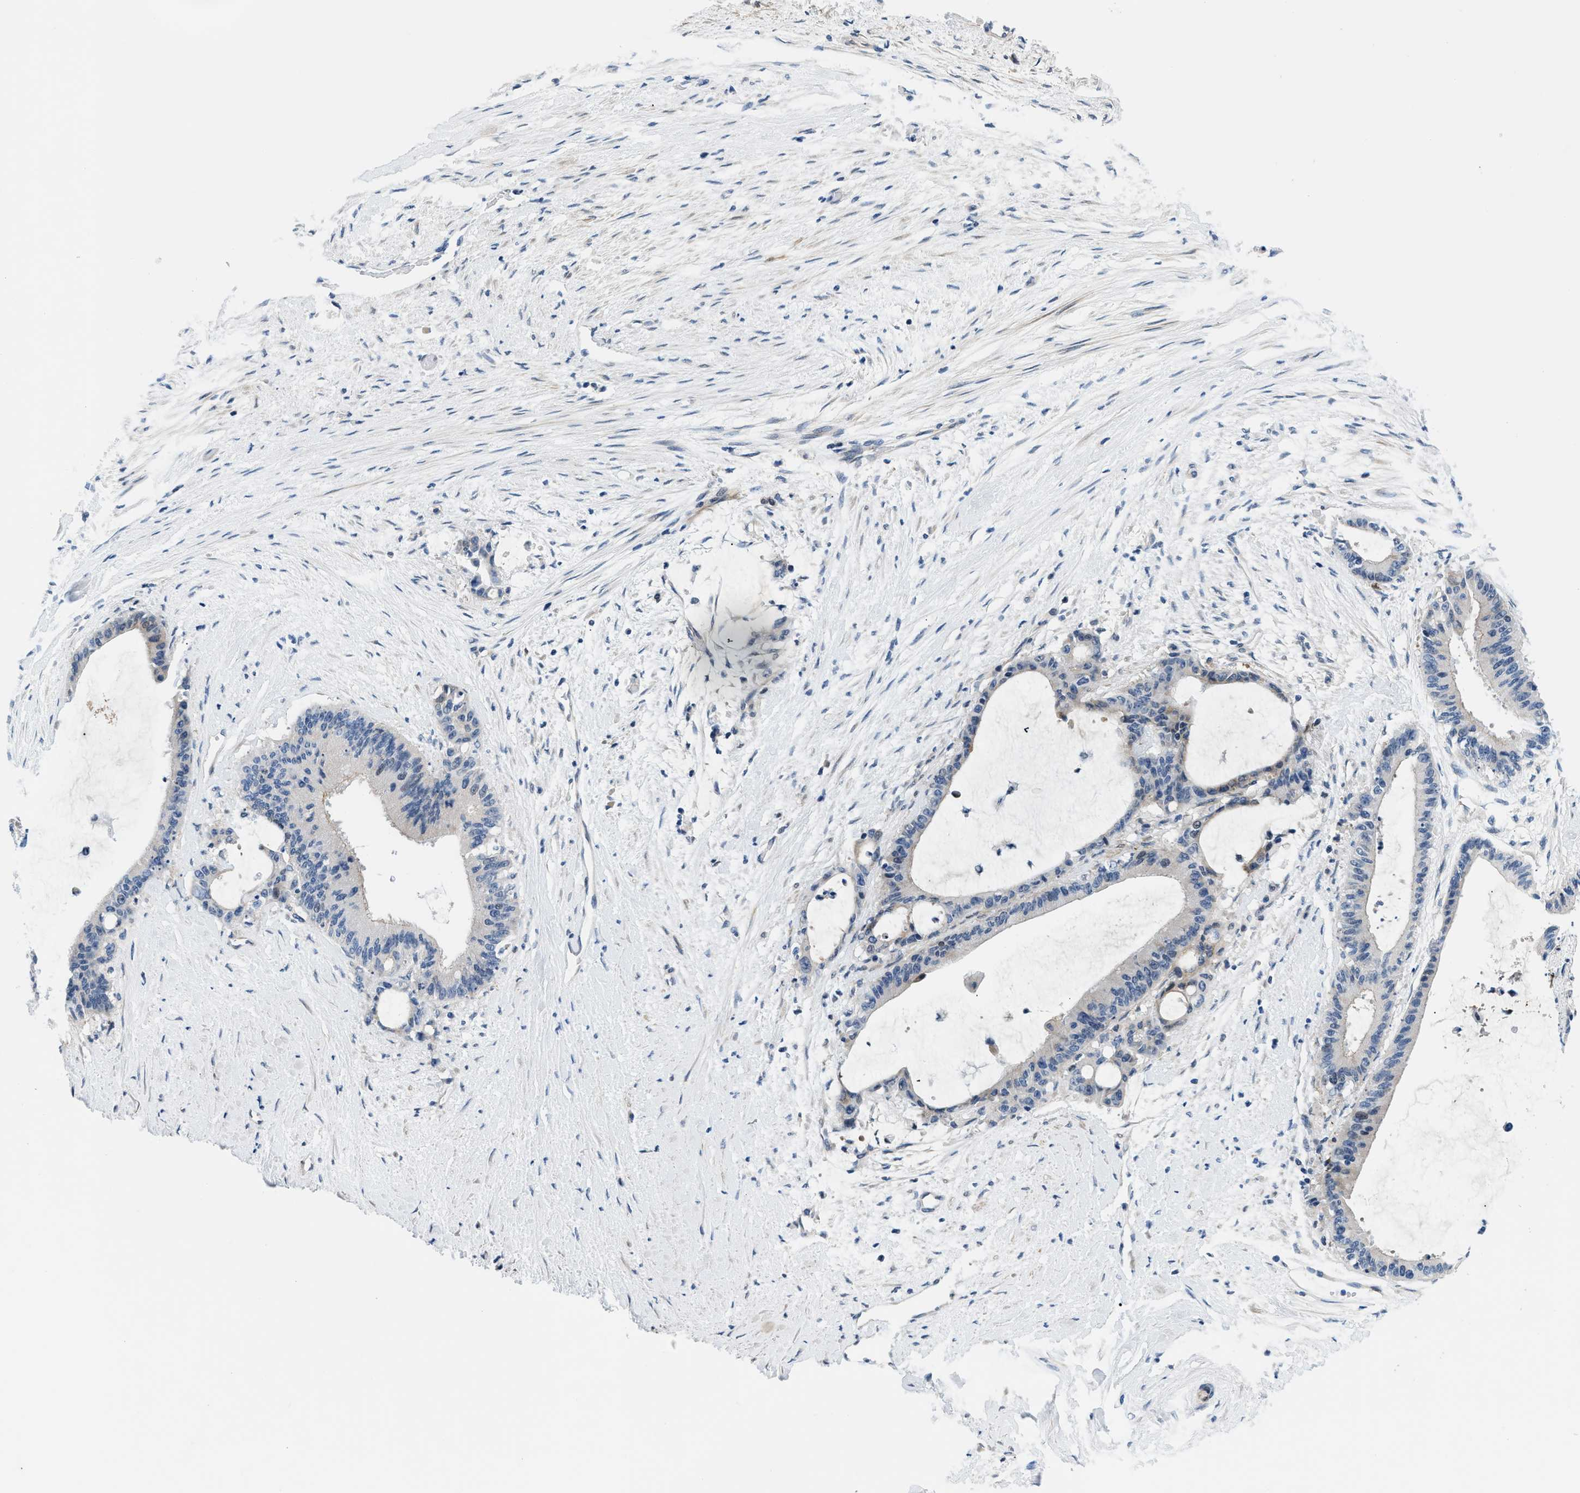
{"staining": {"intensity": "negative", "quantity": "none", "location": "none"}, "tissue": "liver cancer", "cell_type": "Tumor cells", "image_type": "cancer", "snomed": [{"axis": "morphology", "description": "Cholangiocarcinoma"}, {"axis": "topography", "description": "Liver"}], "caption": "A photomicrograph of liver cancer (cholangiocarcinoma) stained for a protein exhibits no brown staining in tumor cells. (DAB immunohistochemistry visualized using brightfield microscopy, high magnification).", "gene": "FDCSP", "patient": {"sex": "female", "age": 73}}